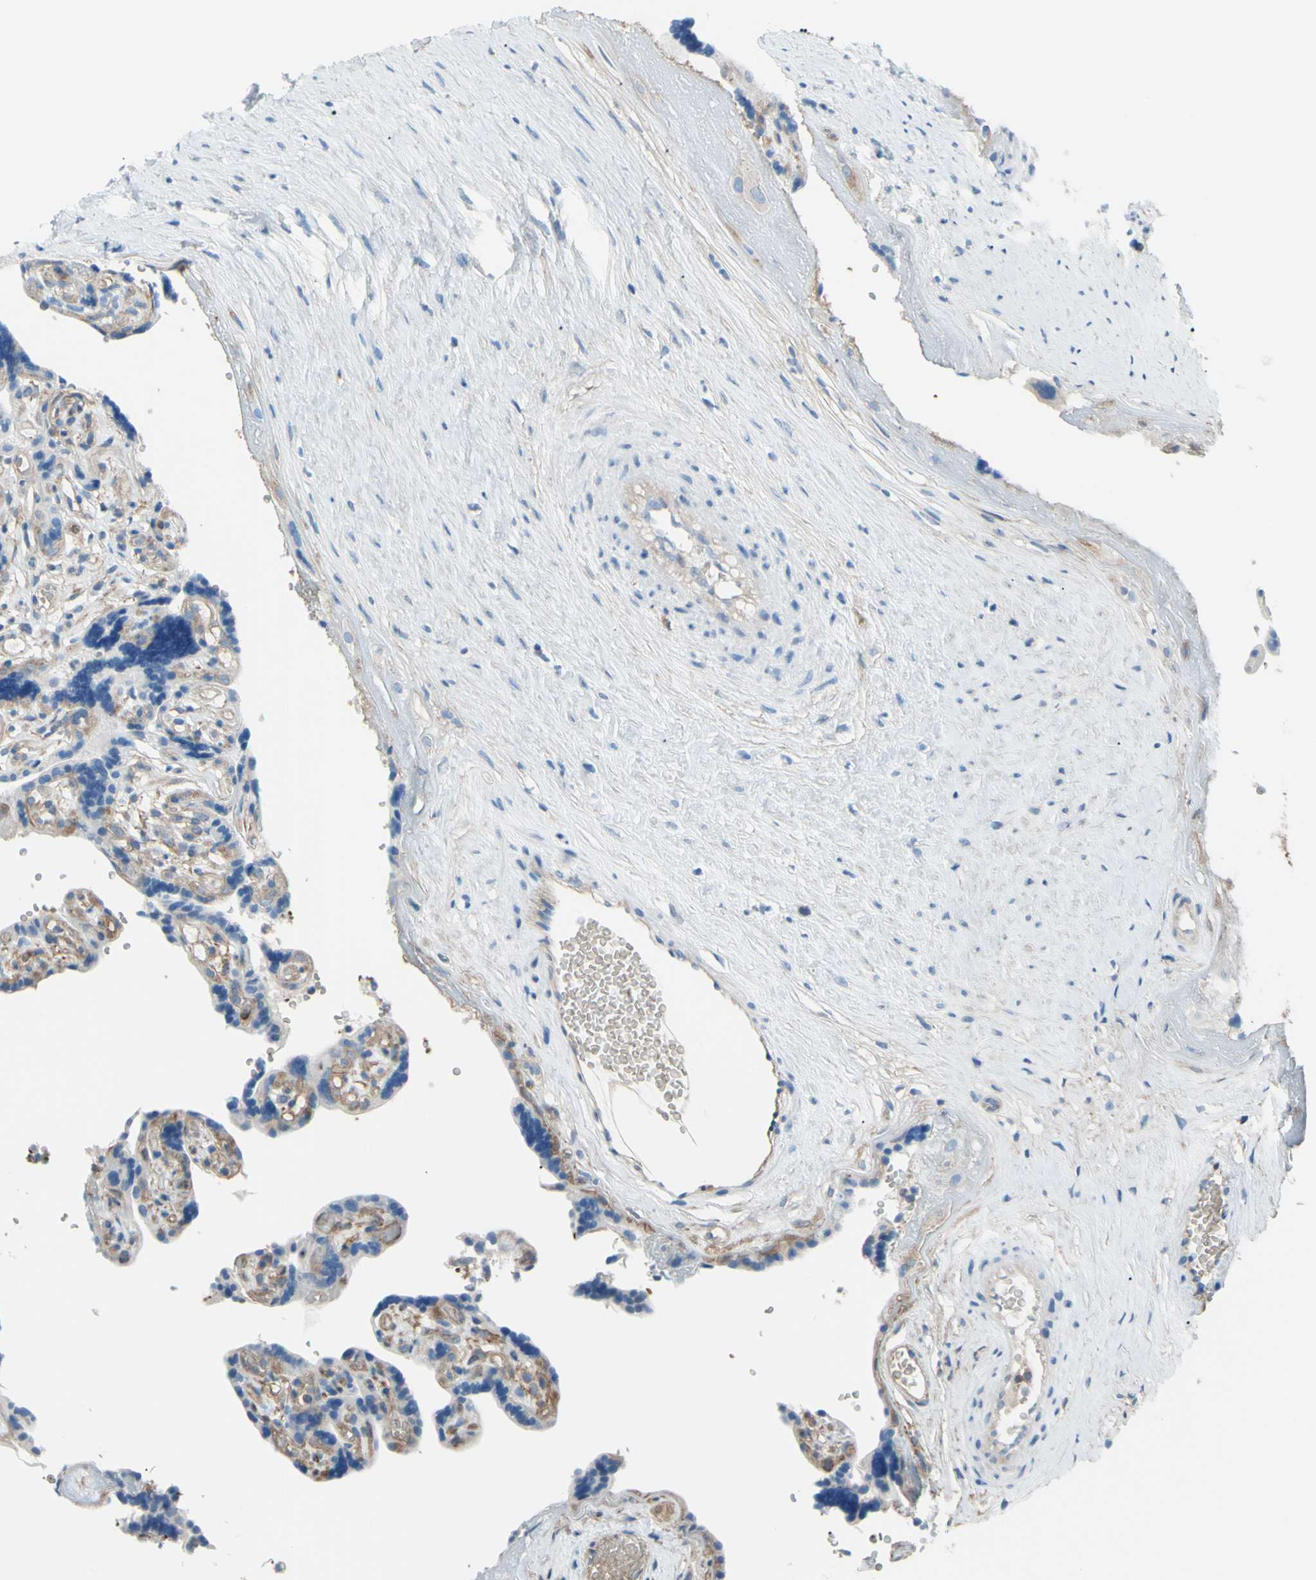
{"staining": {"intensity": "weak", "quantity": ">75%", "location": "cytoplasmic/membranous"}, "tissue": "placenta", "cell_type": "Decidual cells", "image_type": "normal", "snomed": [{"axis": "morphology", "description": "Normal tissue, NOS"}, {"axis": "topography", "description": "Placenta"}], "caption": "Protein analysis of benign placenta reveals weak cytoplasmic/membranous staining in approximately >75% of decidual cells.", "gene": "ADD1", "patient": {"sex": "female", "age": 30}}